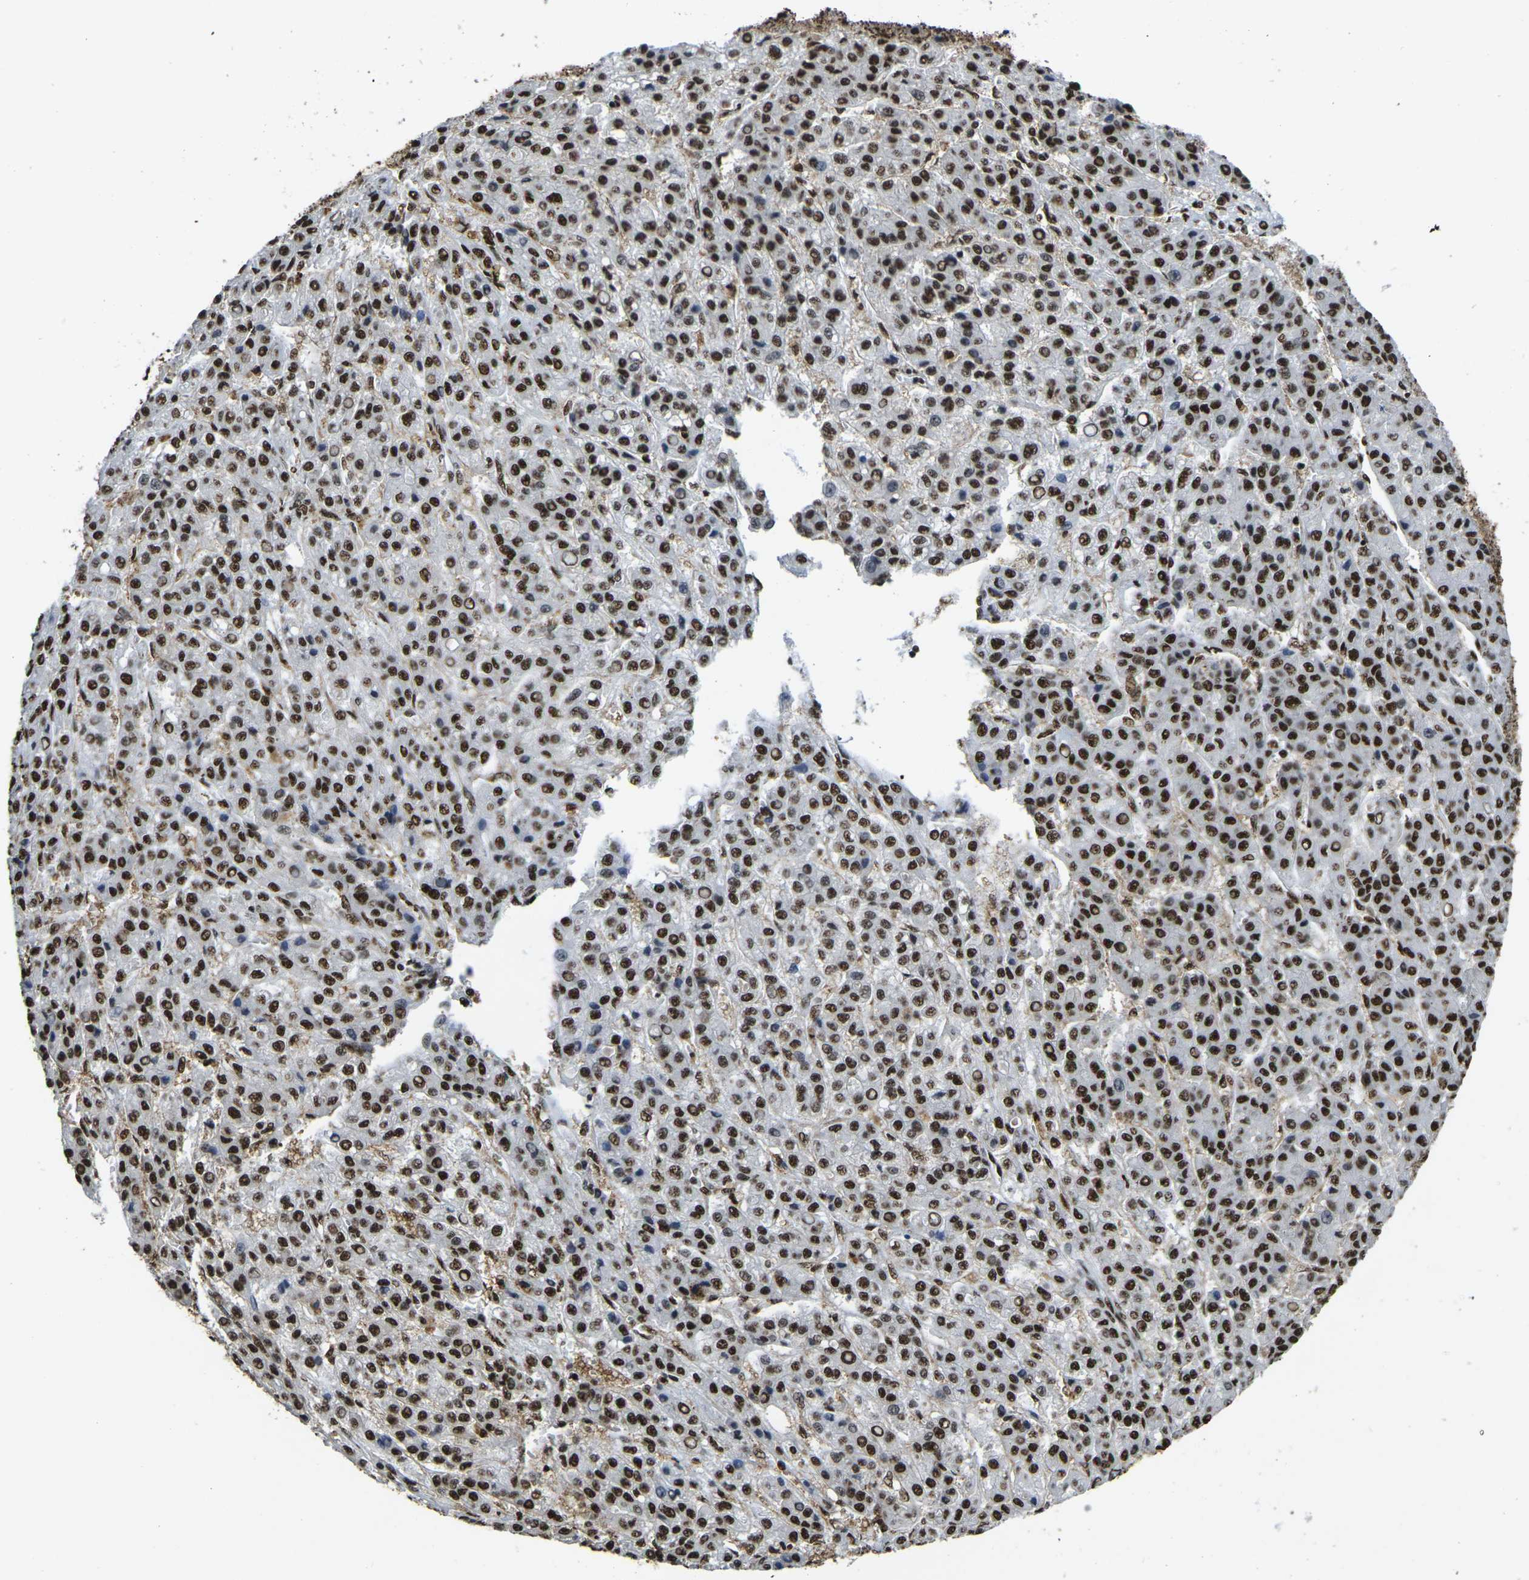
{"staining": {"intensity": "strong", "quantity": ">75%", "location": "nuclear"}, "tissue": "liver cancer", "cell_type": "Tumor cells", "image_type": "cancer", "snomed": [{"axis": "morphology", "description": "Carcinoma, Hepatocellular, NOS"}, {"axis": "topography", "description": "Liver"}], "caption": "Immunohistochemical staining of human hepatocellular carcinoma (liver) demonstrates high levels of strong nuclear expression in about >75% of tumor cells.", "gene": "SMARCC1", "patient": {"sex": "male", "age": 70}}